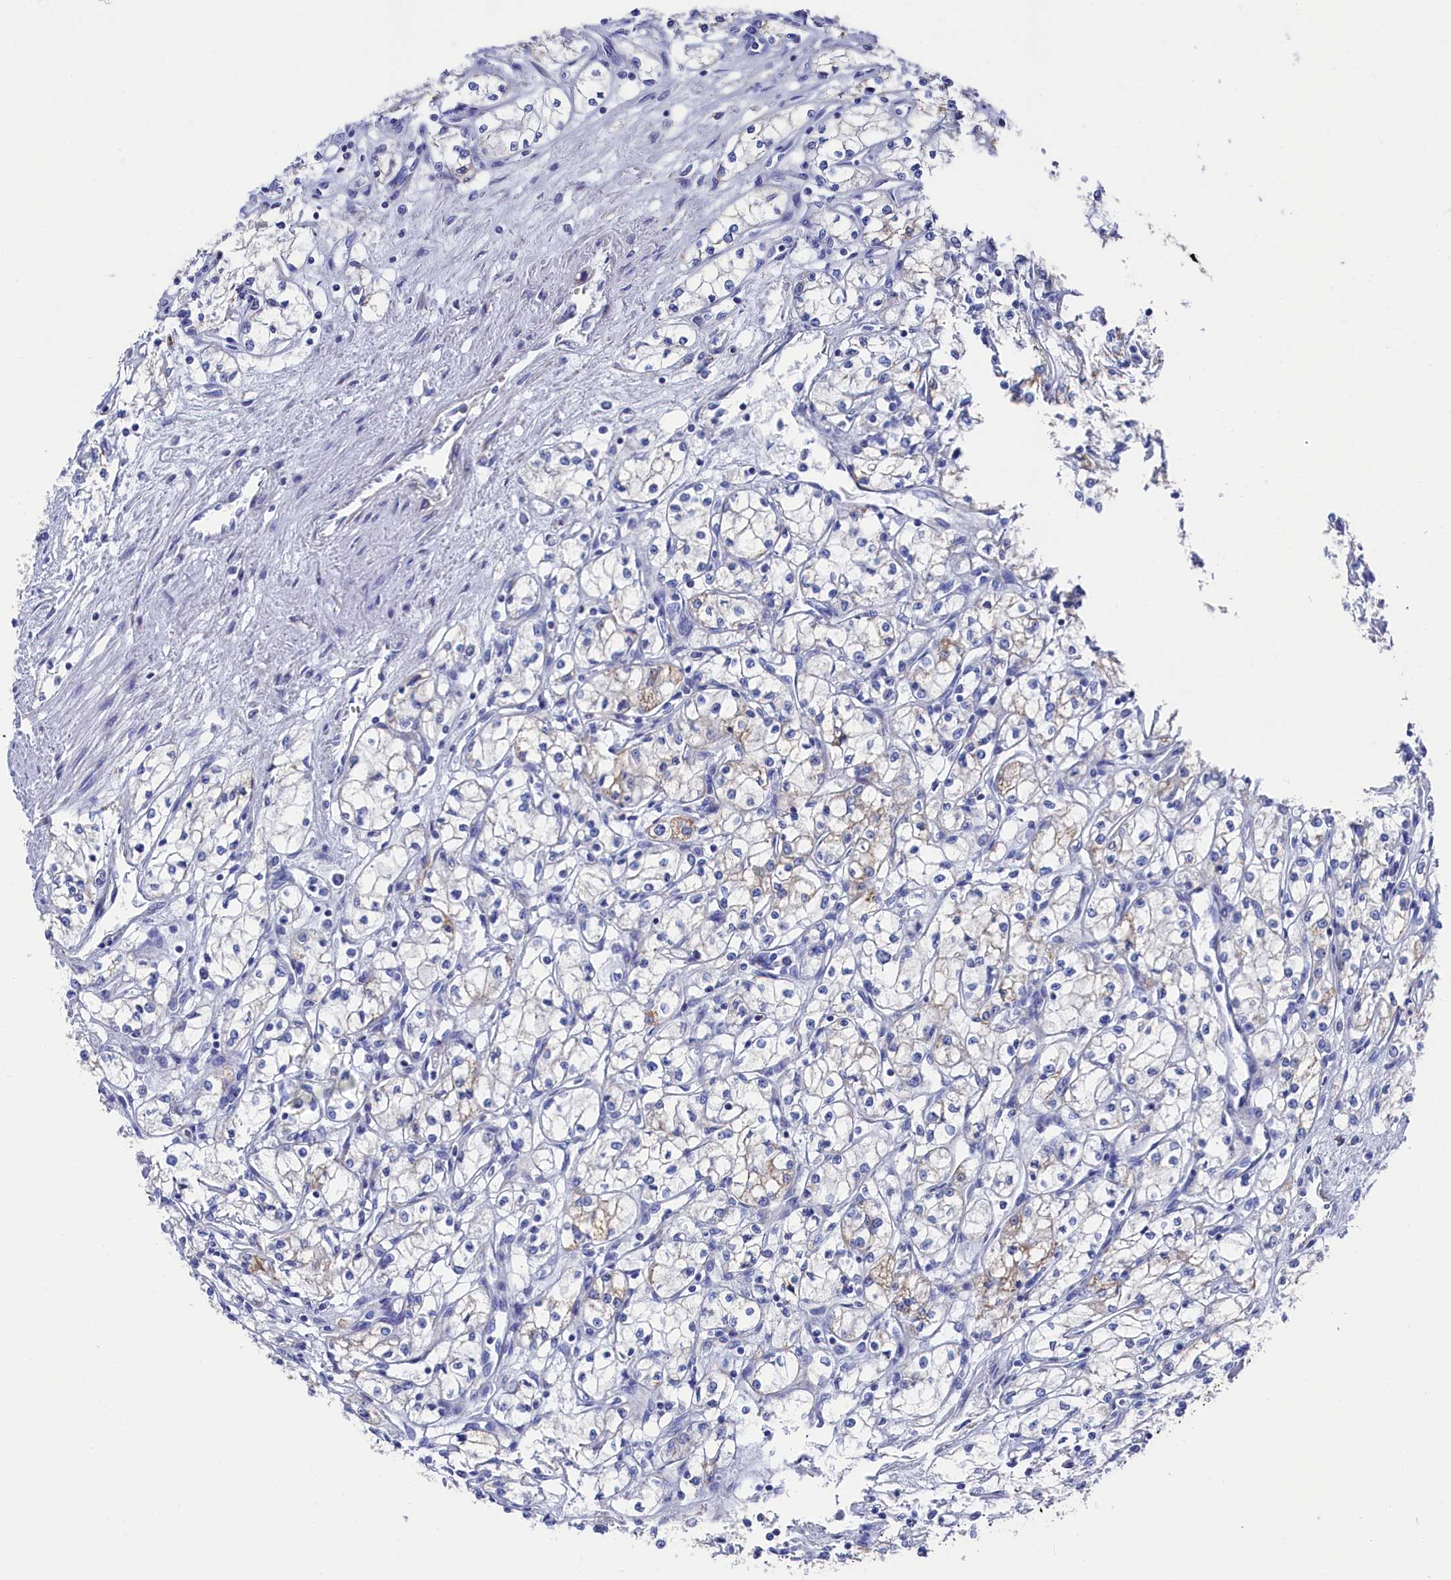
{"staining": {"intensity": "weak", "quantity": "<25%", "location": "cytoplasmic/membranous"}, "tissue": "renal cancer", "cell_type": "Tumor cells", "image_type": "cancer", "snomed": [{"axis": "morphology", "description": "Adenocarcinoma, NOS"}, {"axis": "topography", "description": "Kidney"}], "caption": "DAB (3,3'-diaminobenzidine) immunohistochemical staining of renal cancer (adenocarcinoma) shows no significant expression in tumor cells. (Brightfield microscopy of DAB immunohistochemistry (IHC) at high magnification).", "gene": "MMAB", "patient": {"sex": "male", "age": 59}}